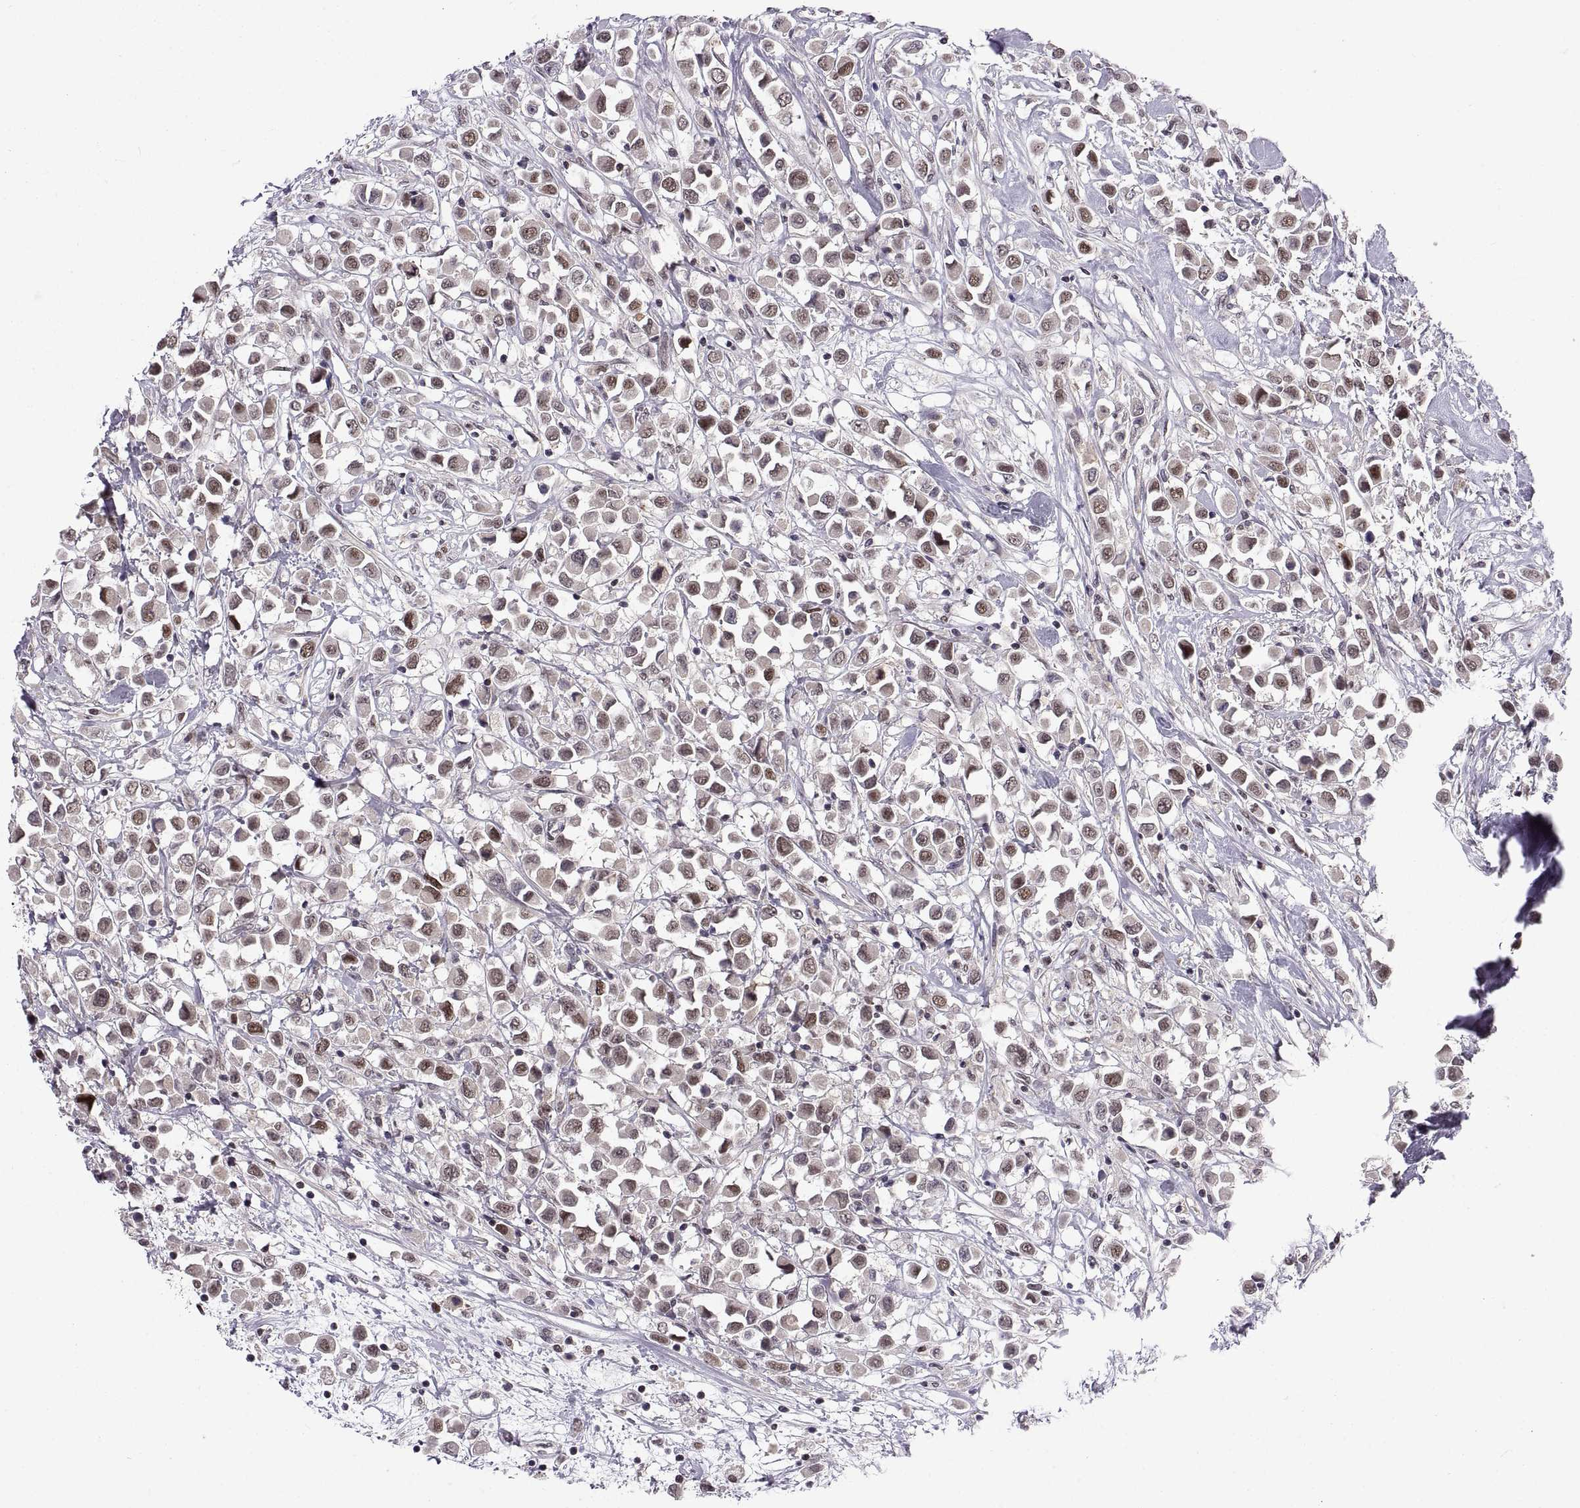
{"staining": {"intensity": "weak", "quantity": ">75%", "location": "nuclear"}, "tissue": "breast cancer", "cell_type": "Tumor cells", "image_type": "cancer", "snomed": [{"axis": "morphology", "description": "Duct carcinoma"}, {"axis": "topography", "description": "Breast"}], "caption": "About >75% of tumor cells in breast infiltrating ductal carcinoma exhibit weak nuclear protein positivity as visualized by brown immunohistochemical staining.", "gene": "CHFR", "patient": {"sex": "female", "age": 61}}